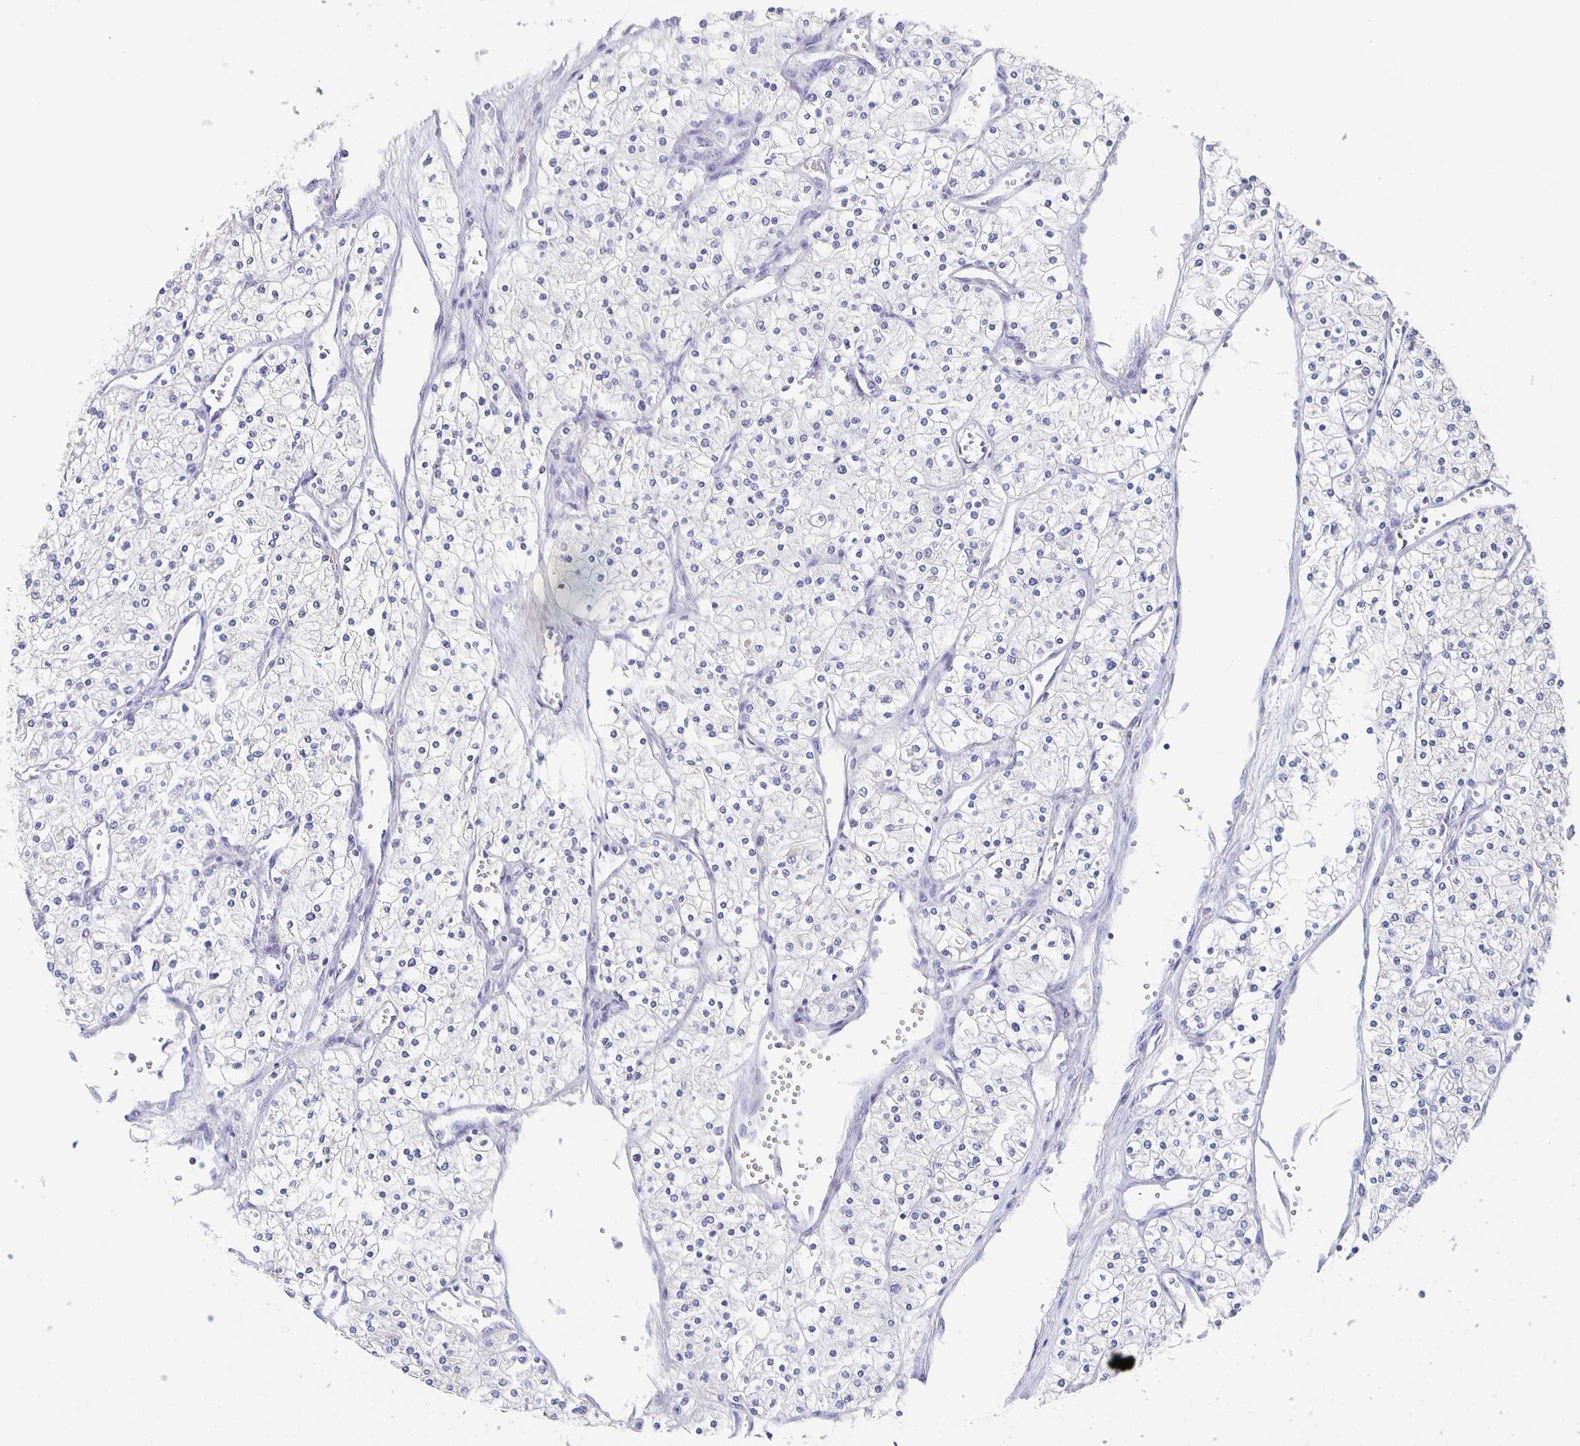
{"staining": {"intensity": "negative", "quantity": "none", "location": "none"}, "tissue": "renal cancer", "cell_type": "Tumor cells", "image_type": "cancer", "snomed": [{"axis": "morphology", "description": "Adenocarcinoma, NOS"}, {"axis": "topography", "description": "Kidney"}], "caption": "Renal cancer was stained to show a protein in brown. There is no significant expression in tumor cells.", "gene": "CACNA2D2", "patient": {"sex": "male", "age": 80}}